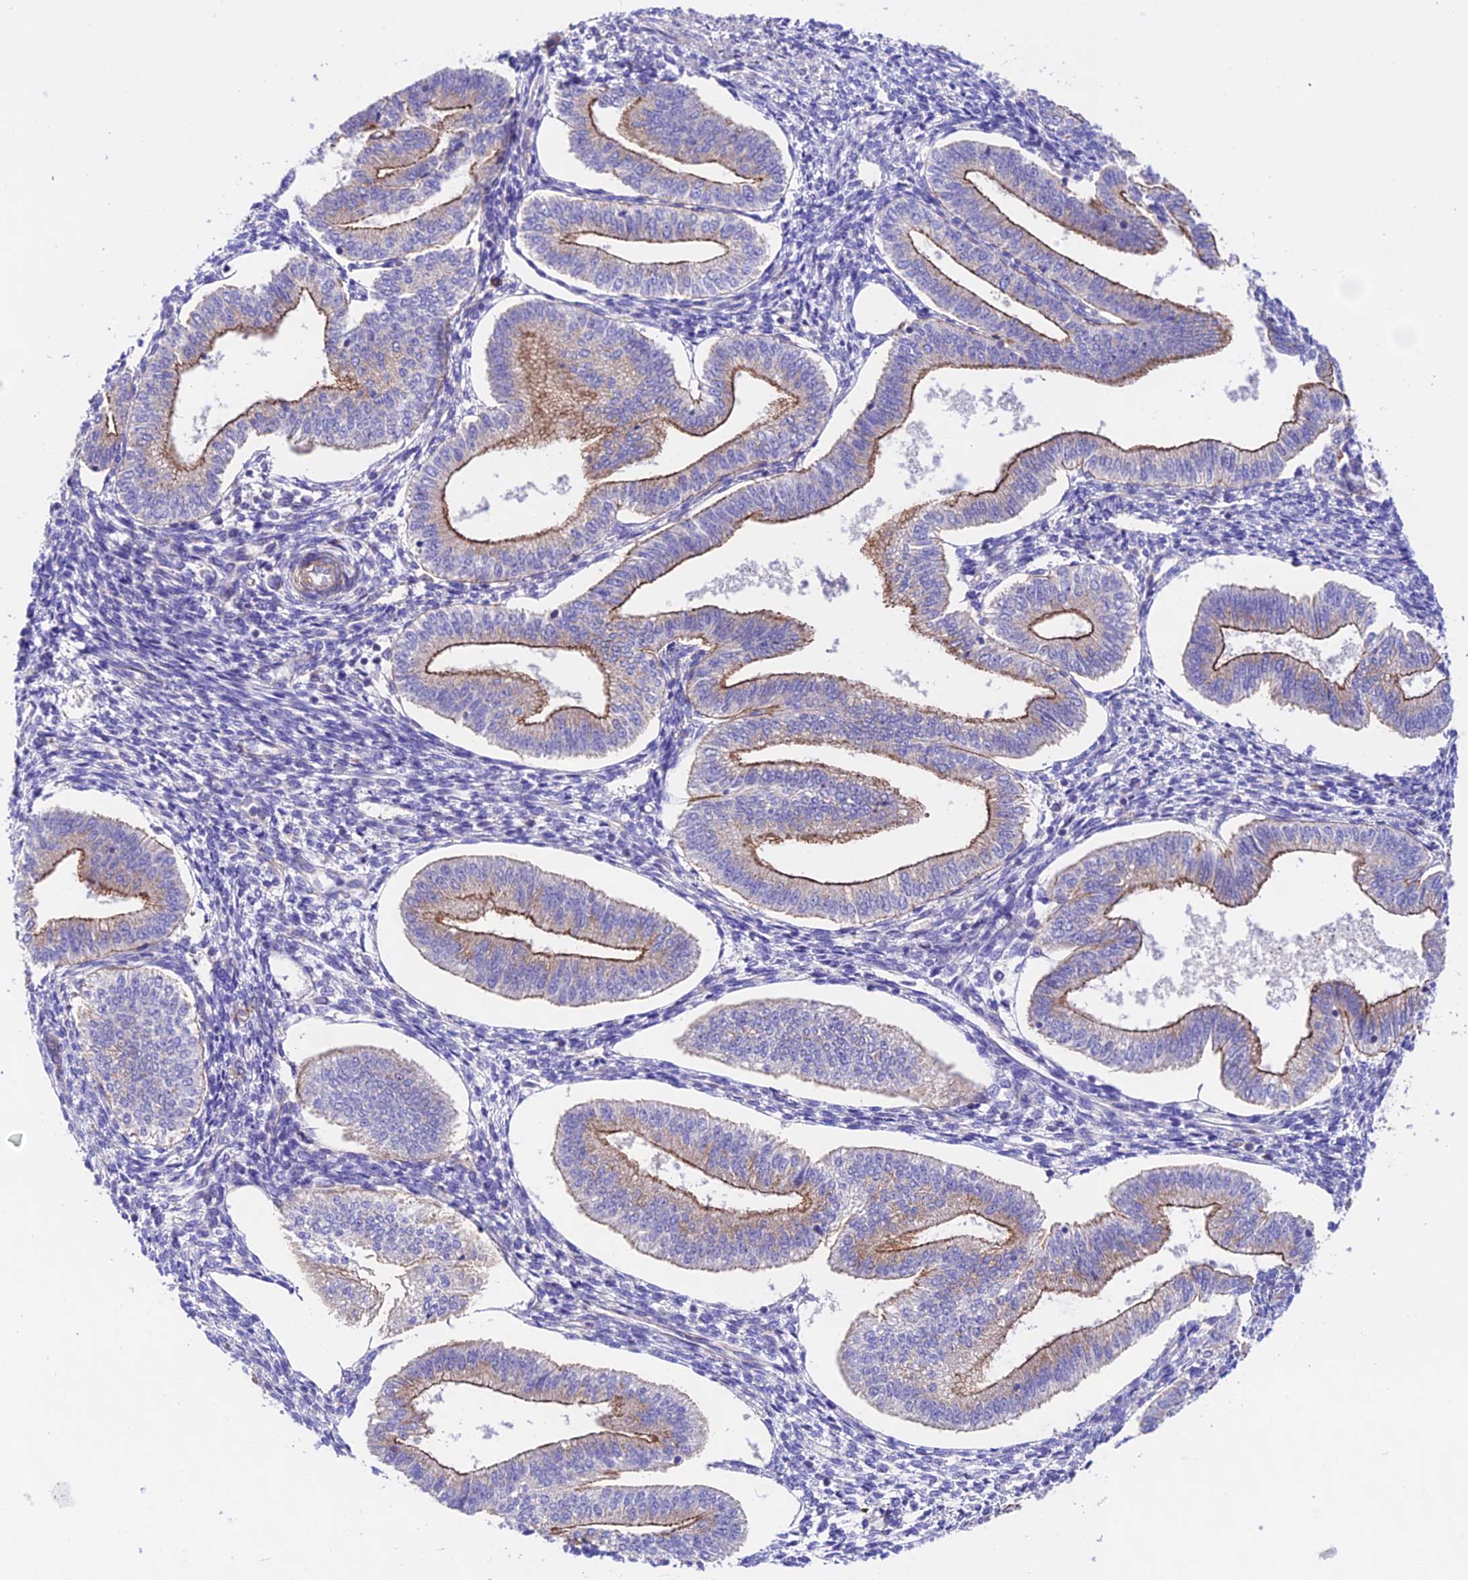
{"staining": {"intensity": "weak", "quantity": "<25%", "location": "cytoplasmic/membranous"}, "tissue": "endometrium", "cell_type": "Cells in endometrial stroma", "image_type": "normal", "snomed": [{"axis": "morphology", "description": "Normal tissue, NOS"}, {"axis": "topography", "description": "Endometrium"}], "caption": "A high-resolution image shows IHC staining of normal endometrium, which exhibits no significant positivity in cells in endometrial stroma. (DAB (3,3'-diaminobenzidine) immunohistochemistry (IHC) visualized using brightfield microscopy, high magnification).", "gene": "LACTB2", "patient": {"sex": "female", "age": 34}}